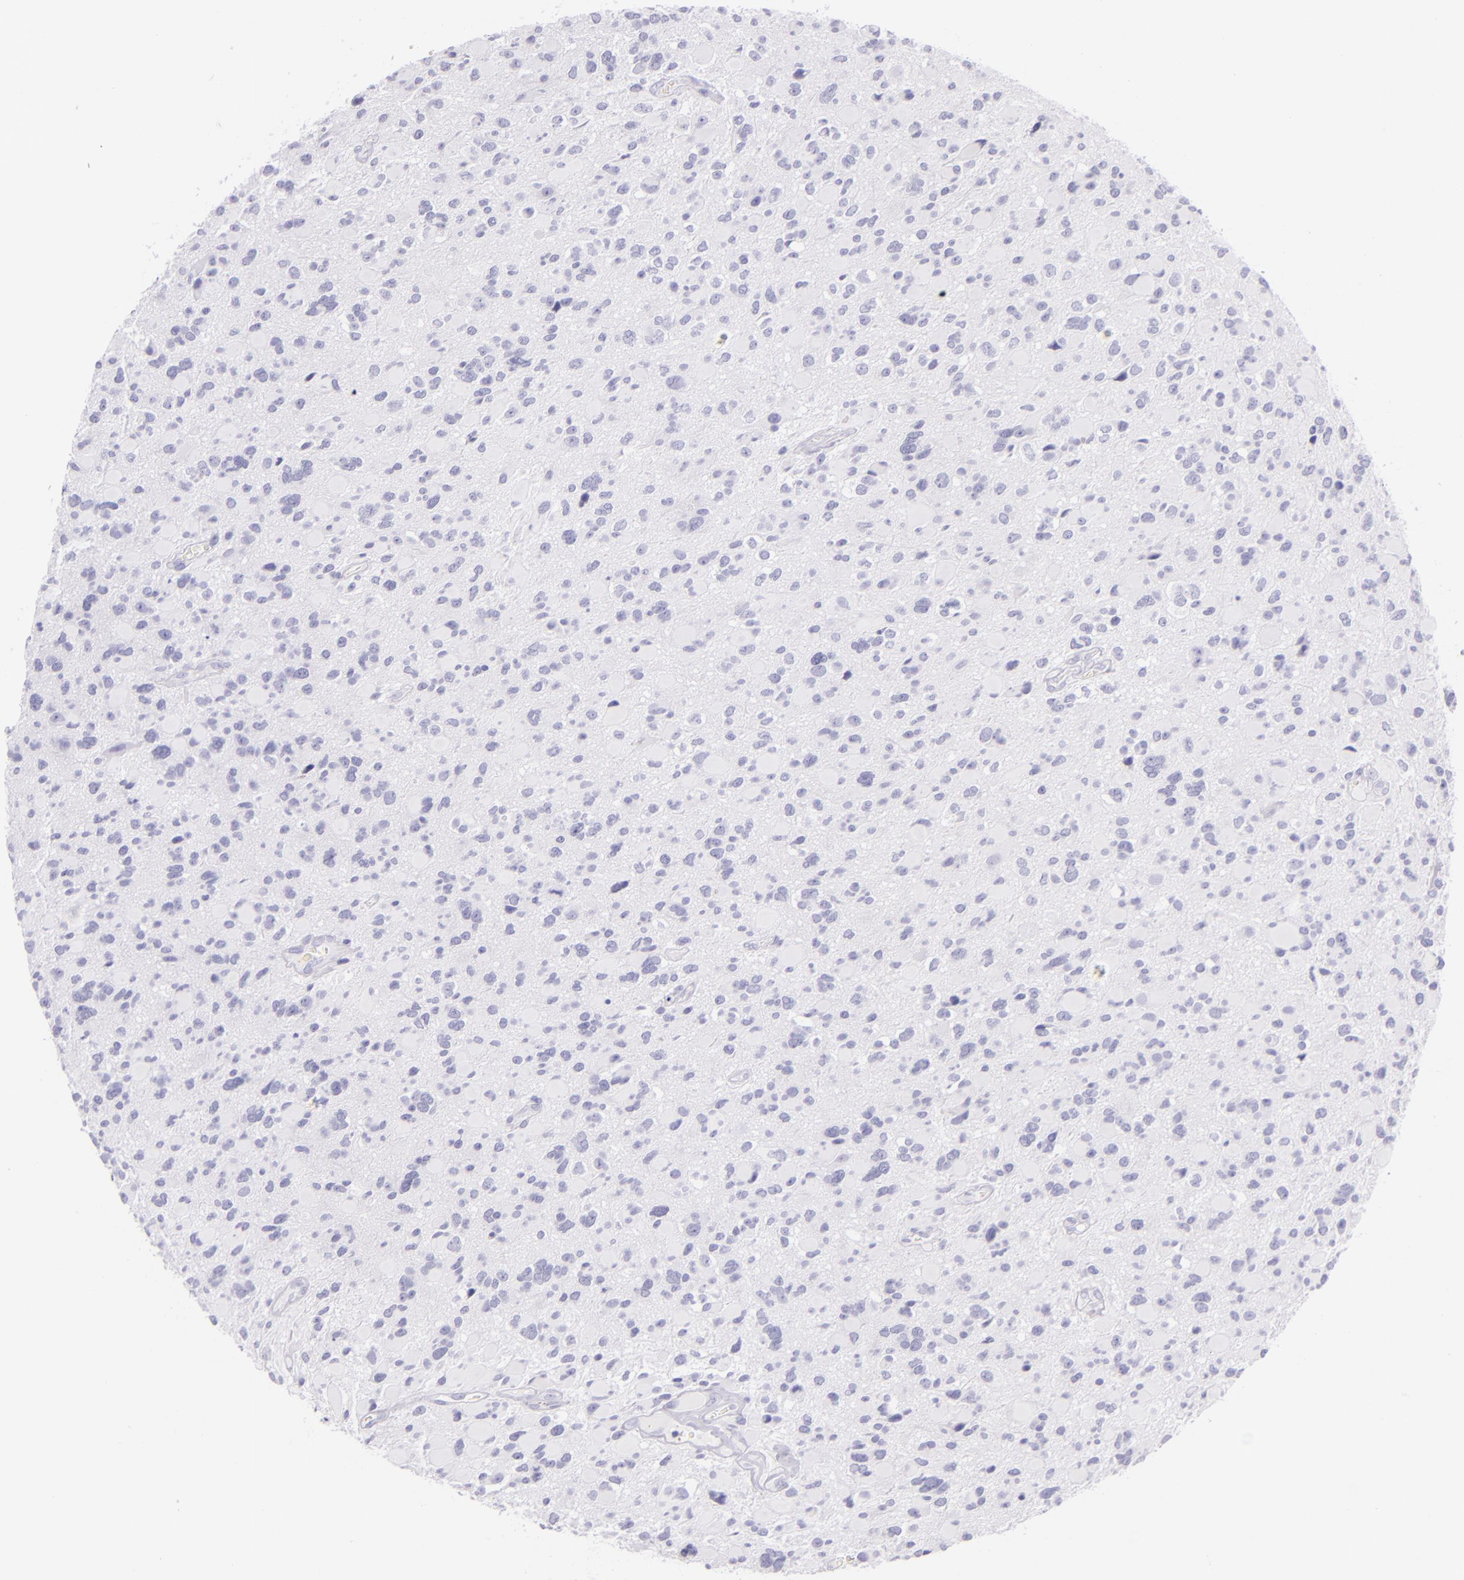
{"staining": {"intensity": "negative", "quantity": "none", "location": "none"}, "tissue": "glioma", "cell_type": "Tumor cells", "image_type": "cancer", "snomed": [{"axis": "morphology", "description": "Glioma, malignant, High grade"}, {"axis": "topography", "description": "Brain"}], "caption": "DAB (3,3'-diaminobenzidine) immunohistochemical staining of human high-grade glioma (malignant) displays no significant staining in tumor cells. (Stains: DAB immunohistochemistry with hematoxylin counter stain, Microscopy: brightfield microscopy at high magnification).", "gene": "SELP", "patient": {"sex": "female", "age": 37}}